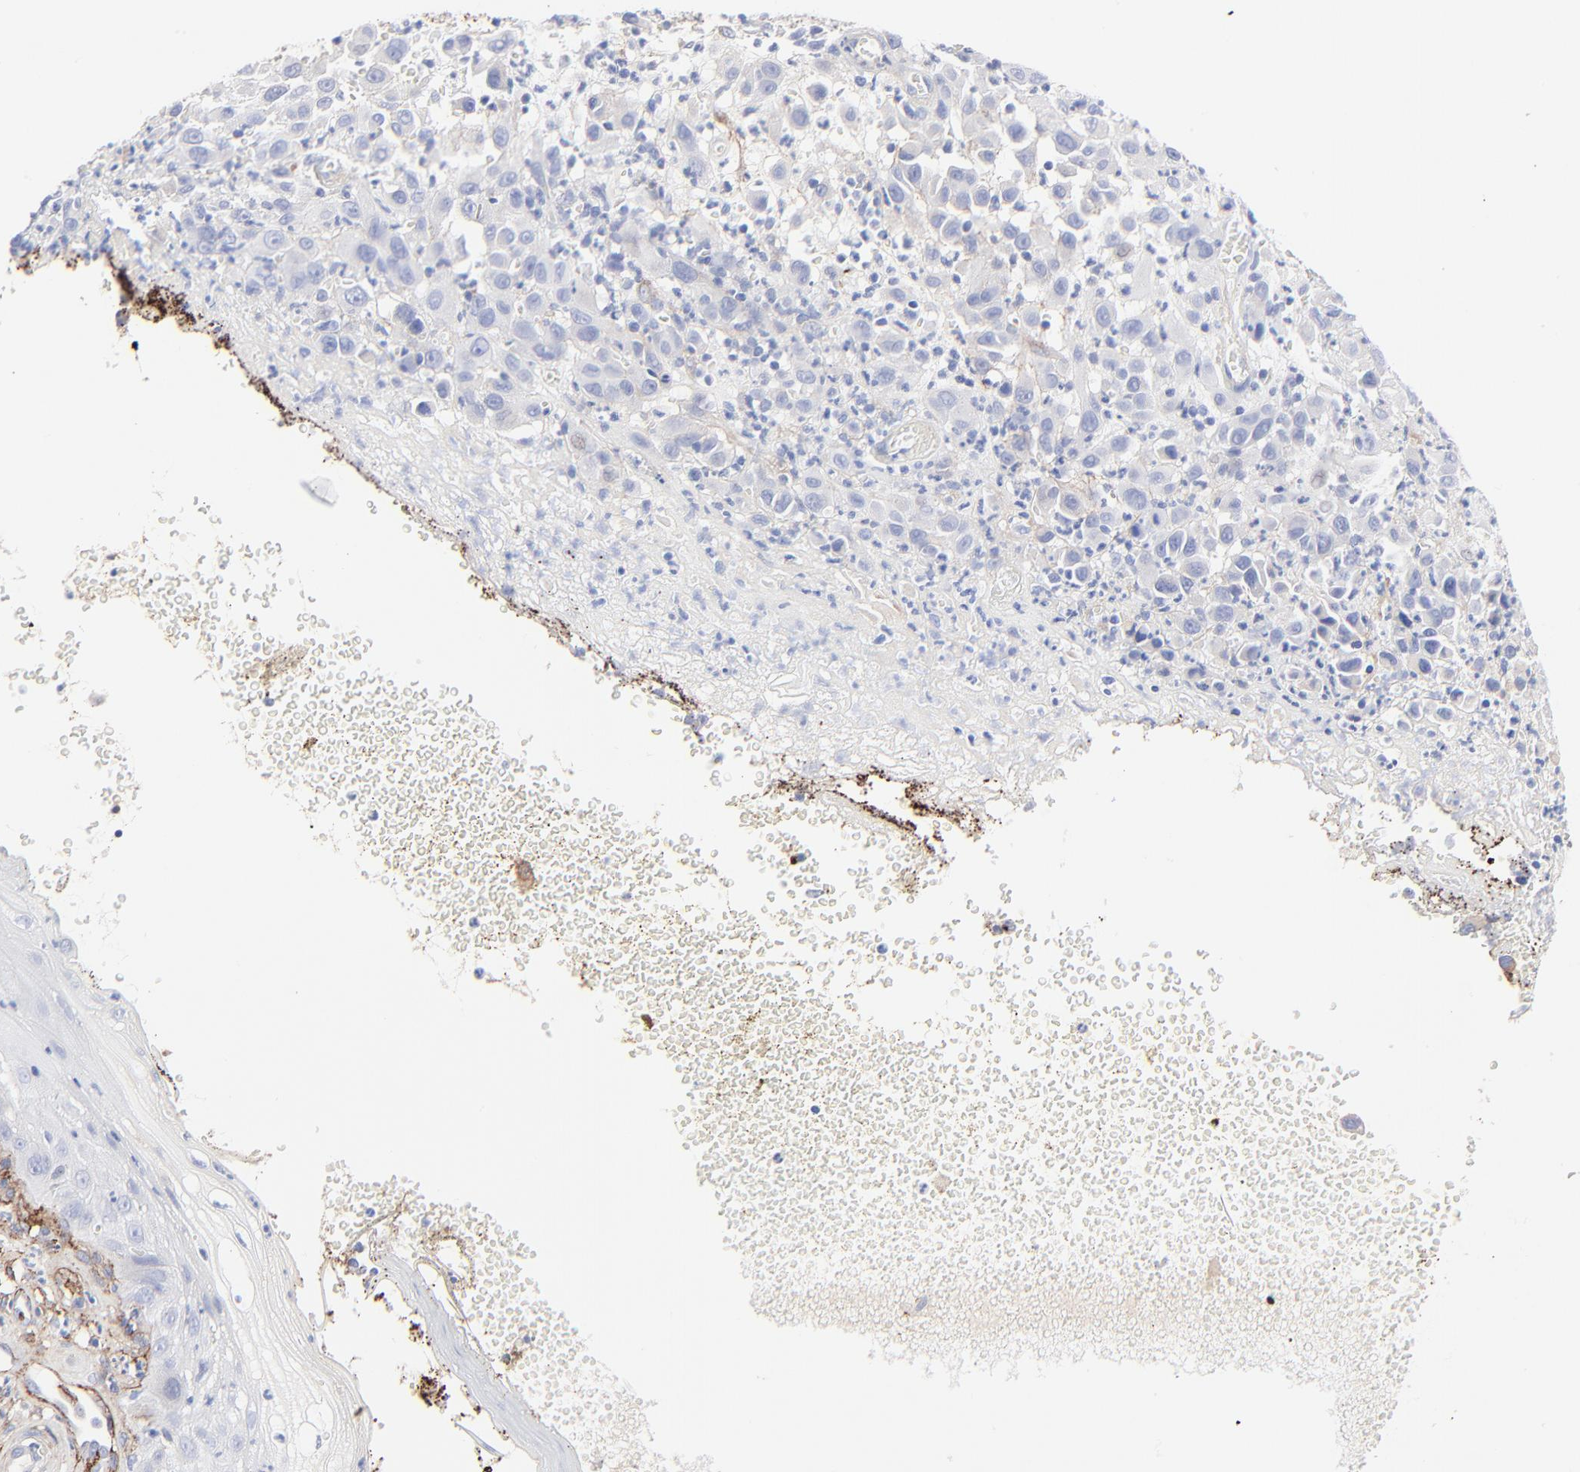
{"staining": {"intensity": "negative", "quantity": "none", "location": "none"}, "tissue": "melanoma", "cell_type": "Tumor cells", "image_type": "cancer", "snomed": [{"axis": "morphology", "description": "Malignant melanoma, NOS"}, {"axis": "topography", "description": "Skin"}], "caption": "This is an immunohistochemistry (IHC) histopathology image of melanoma. There is no positivity in tumor cells.", "gene": "FBLN2", "patient": {"sex": "female", "age": 21}}